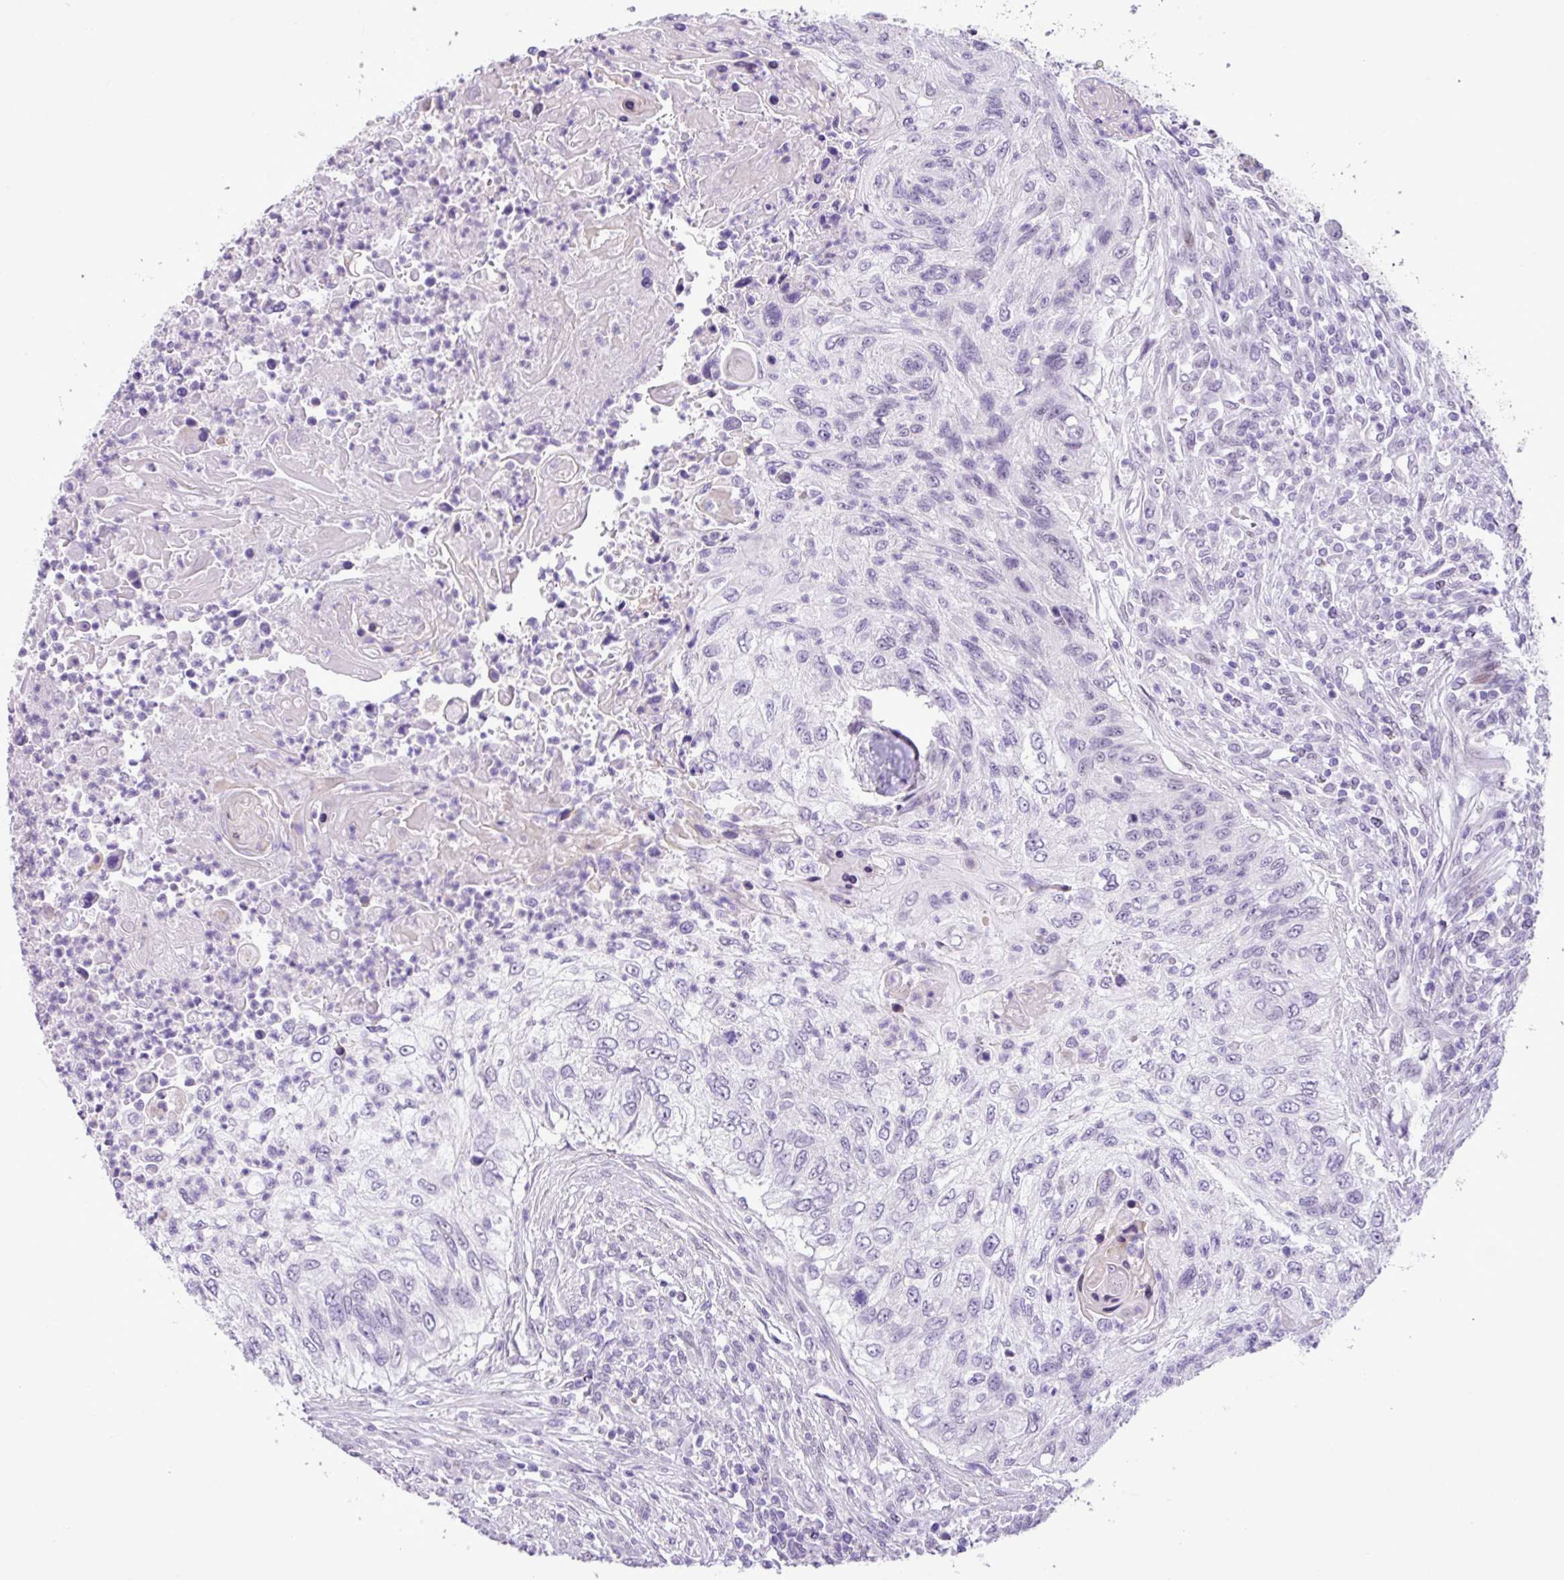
{"staining": {"intensity": "negative", "quantity": "none", "location": "none"}, "tissue": "urothelial cancer", "cell_type": "Tumor cells", "image_type": "cancer", "snomed": [{"axis": "morphology", "description": "Urothelial carcinoma, High grade"}, {"axis": "topography", "description": "Urinary bladder"}], "caption": "Protein analysis of urothelial cancer exhibits no significant staining in tumor cells. (Stains: DAB immunohistochemistry with hematoxylin counter stain, Microscopy: brightfield microscopy at high magnification).", "gene": "YLPM1", "patient": {"sex": "female", "age": 60}}